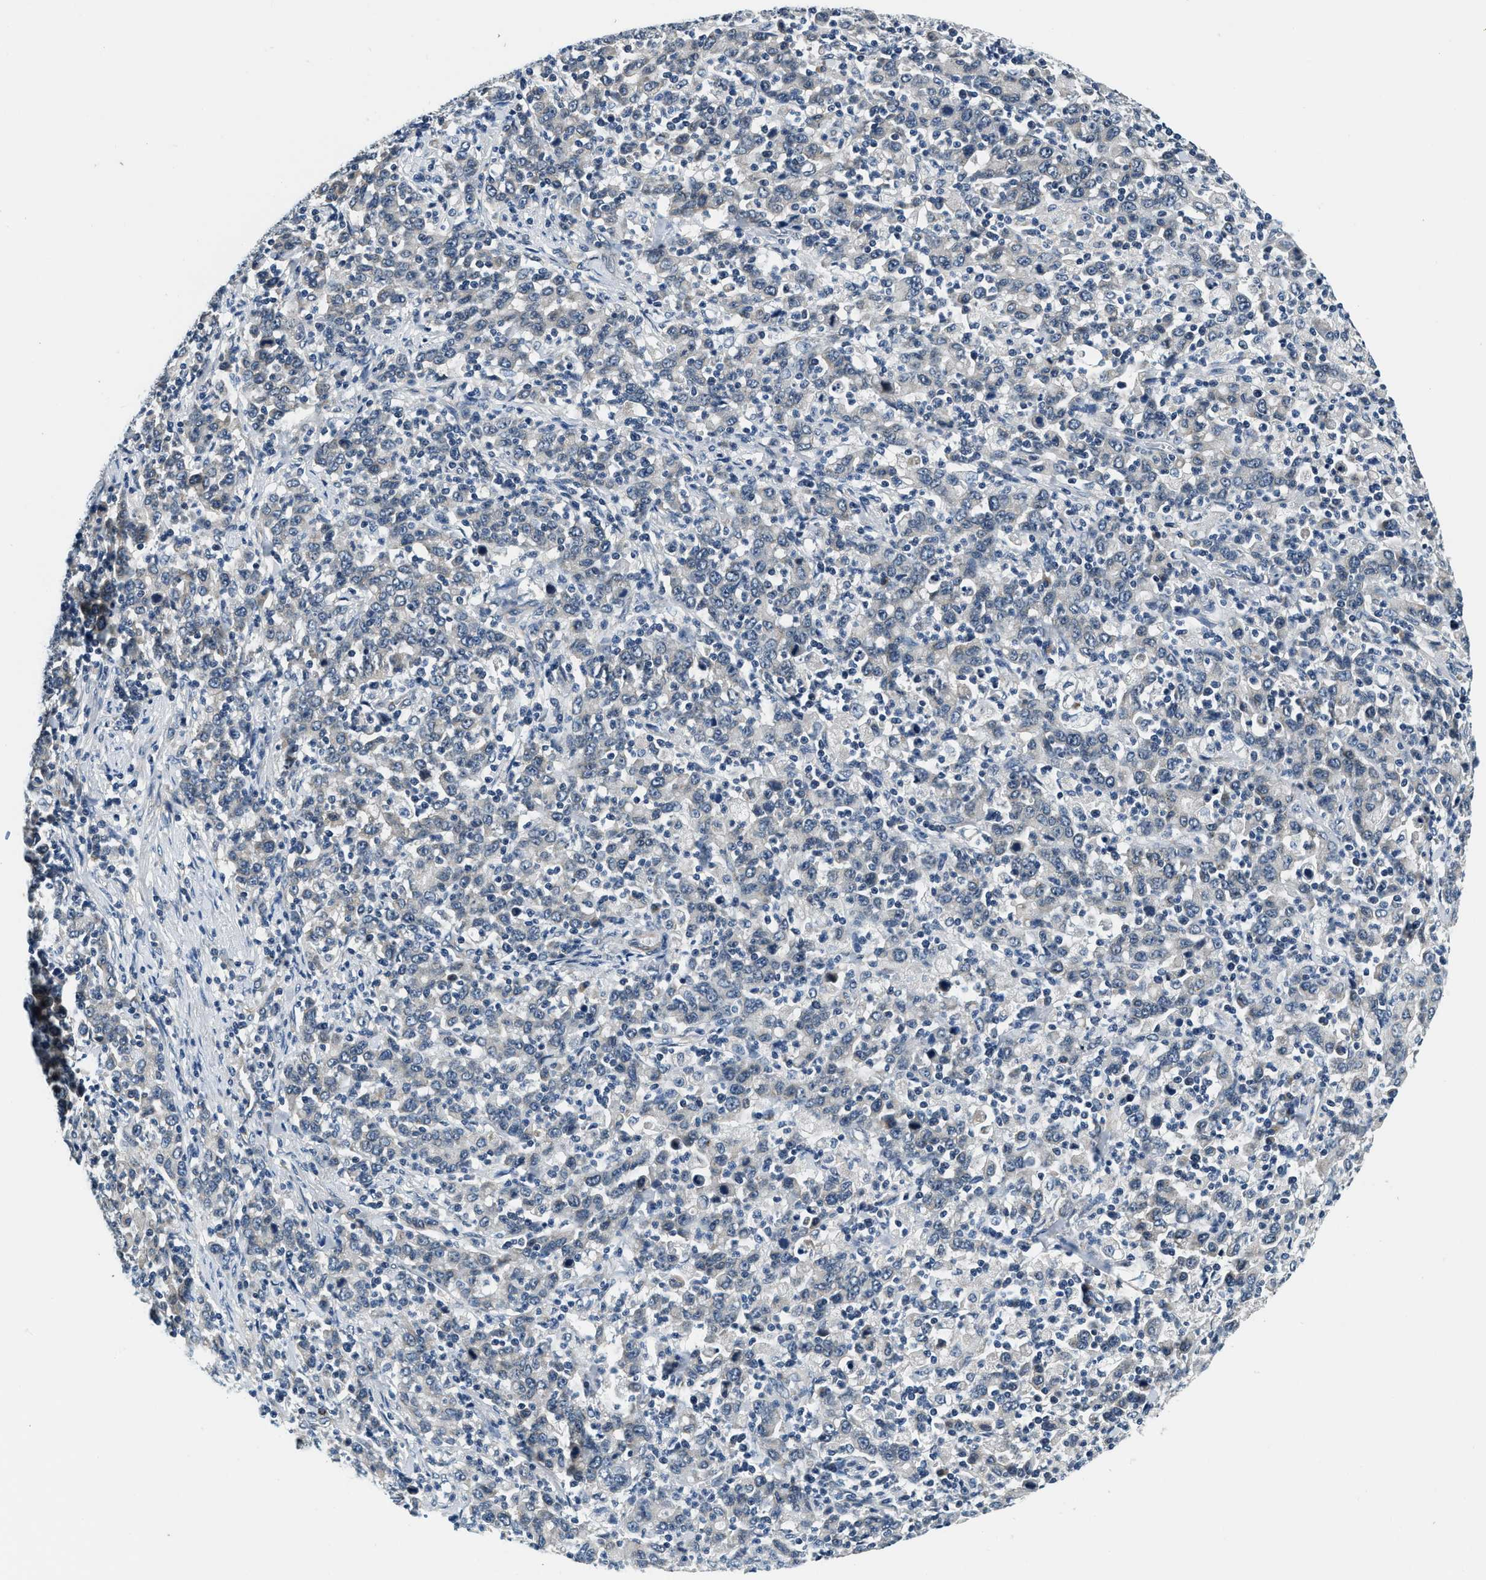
{"staining": {"intensity": "negative", "quantity": "none", "location": "none"}, "tissue": "stomach cancer", "cell_type": "Tumor cells", "image_type": "cancer", "snomed": [{"axis": "morphology", "description": "Adenocarcinoma, NOS"}, {"axis": "topography", "description": "Stomach, upper"}], "caption": "Immunohistochemistry (IHC) of stomach cancer exhibits no positivity in tumor cells.", "gene": "YAE1", "patient": {"sex": "male", "age": 69}}